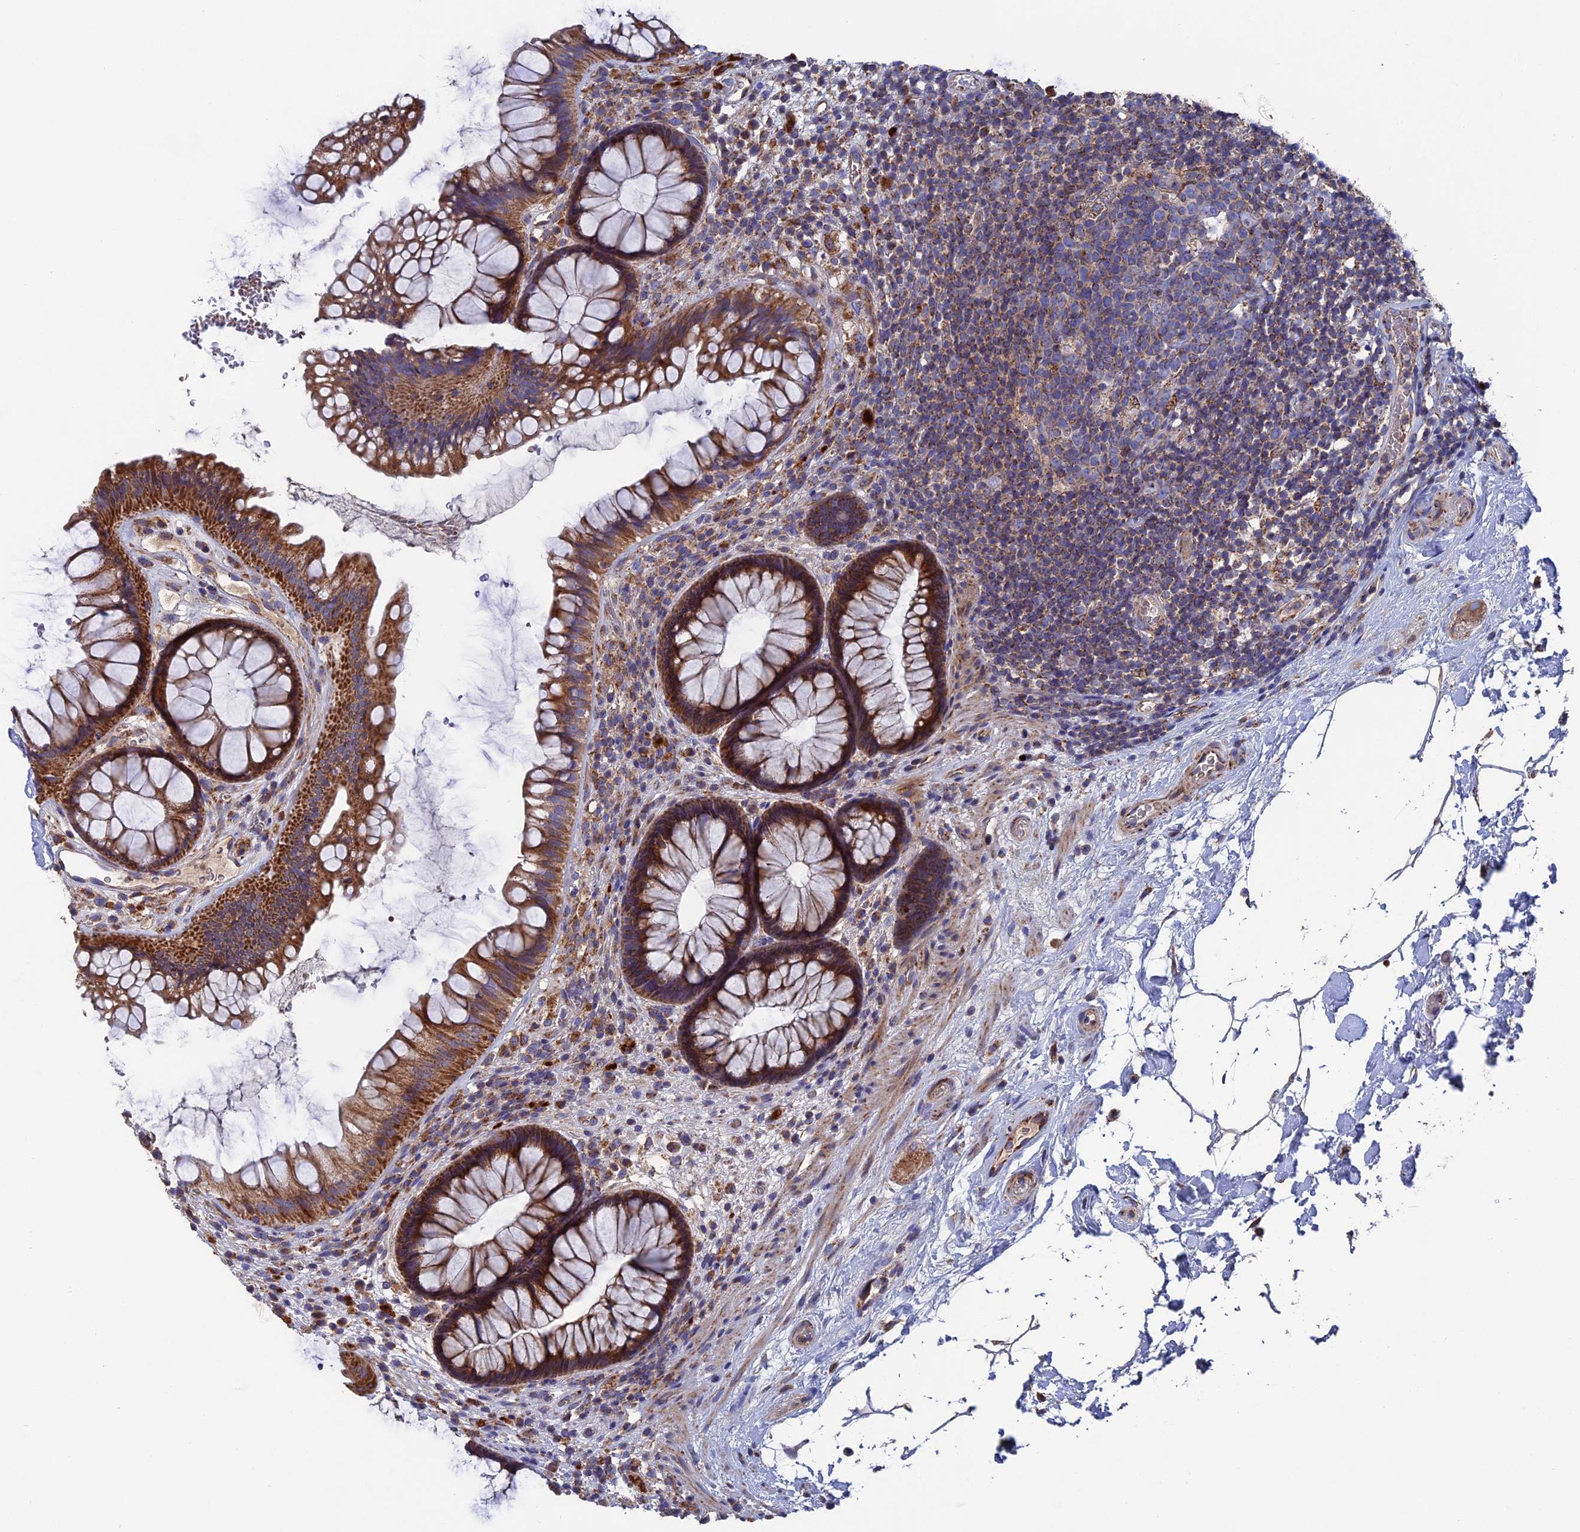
{"staining": {"intensity": "strong", "quantity": ">75%", "location": "cytoplasmic/membranous"}, "tissue": "rectum", "cell_type": "Glandular cells", "image_type": "normal", "snomed": [{"axis": "morphology", "description": "Normal tissue, NOS"}, {"axis": "topography", "description": "Rectum"}], "caption": "The photomicrograph displays a brown stain indicating the presence of a protein in the cytoplasmic/membranous of glandular cells in rectum. The staining was performed using DAB (3,3'-diaminobenzidine) to visualize the protein expression in brown, while the nuclei were stained in blue with hematoxylin (Magnification: 20x).", "gene": "TGFA", "patient": {"sex": "male", "age": 51}}